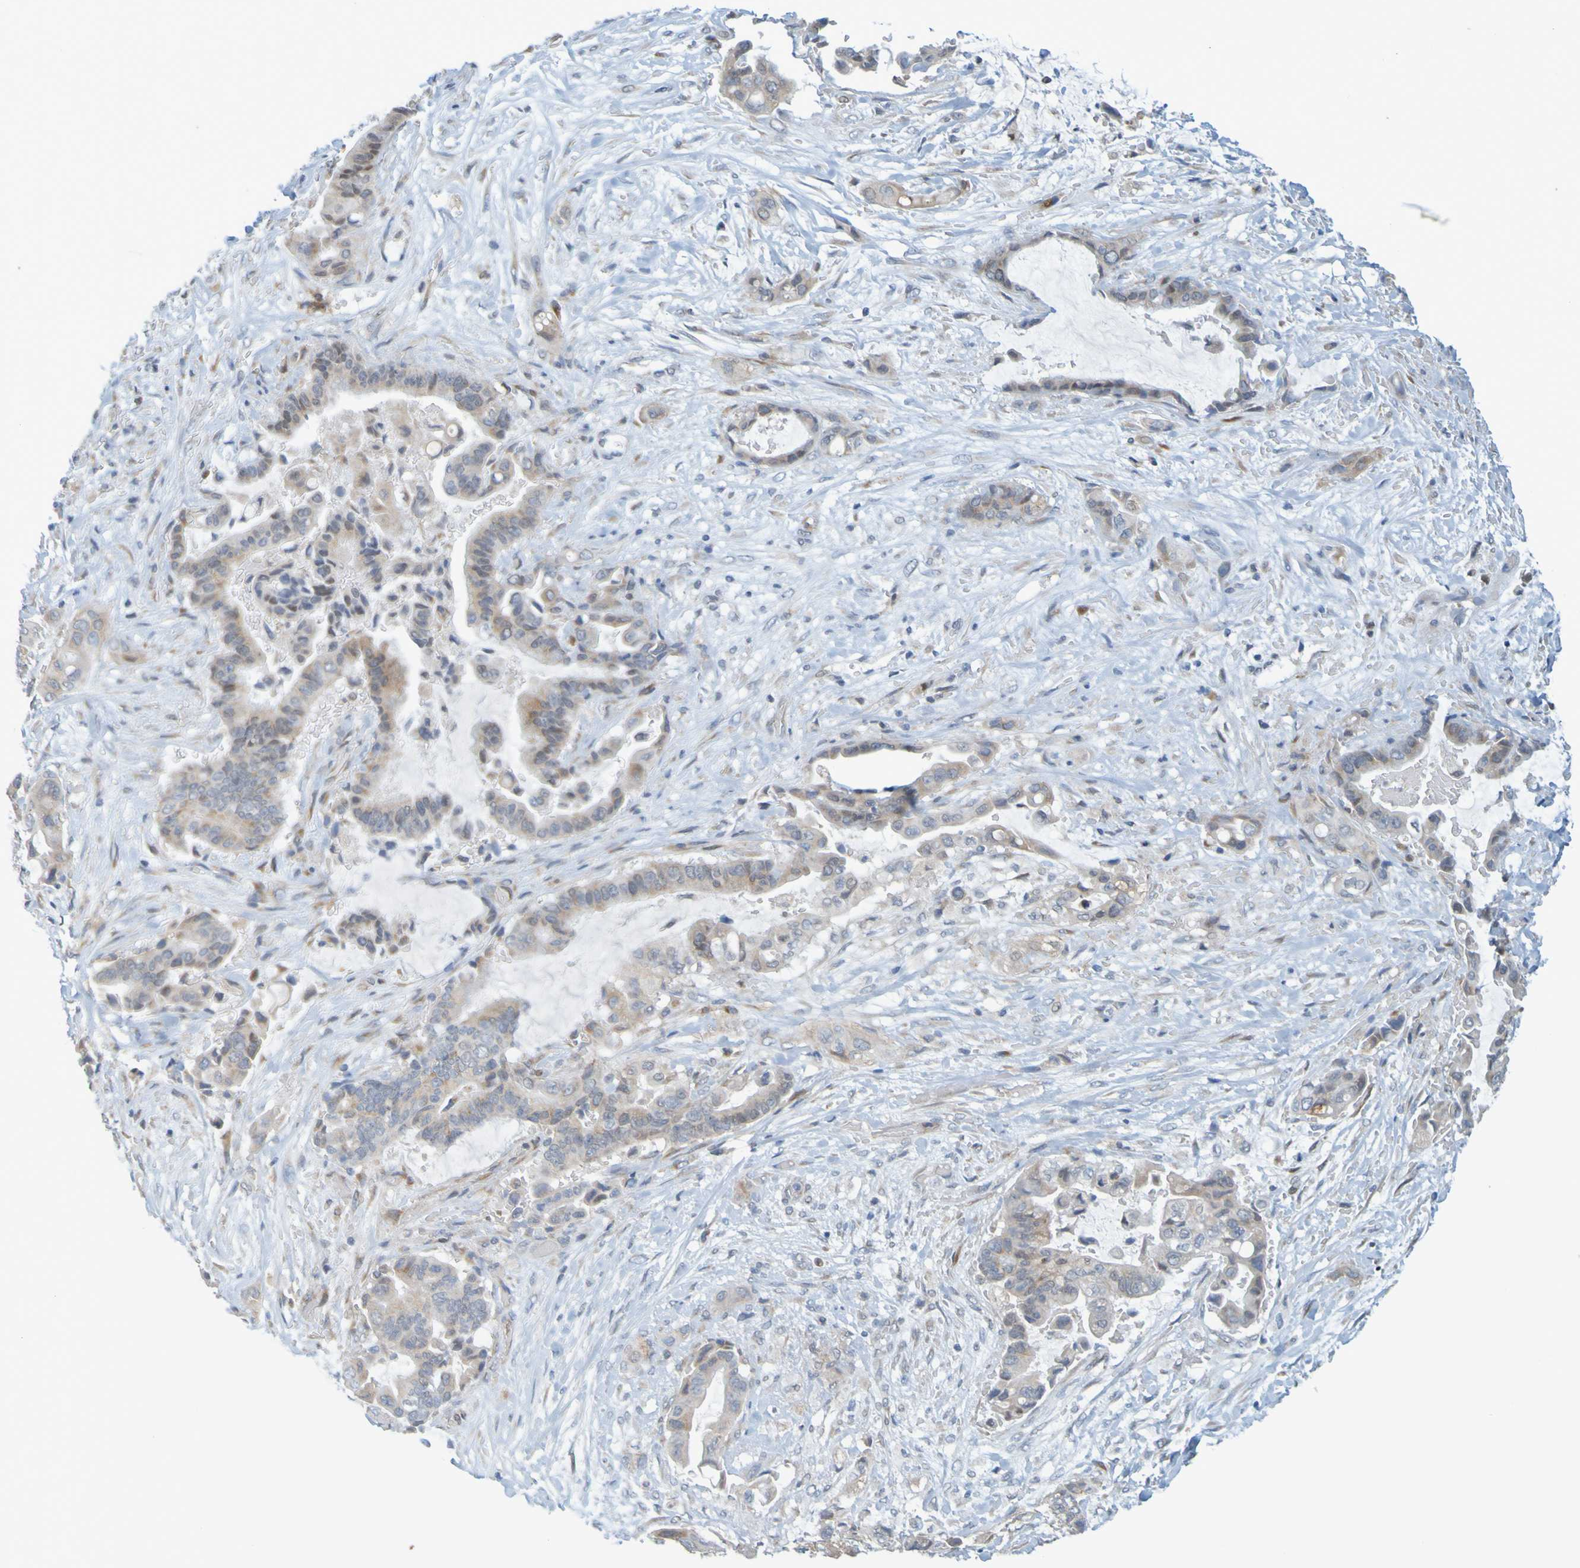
{"staining": {"intensity": "moderate", "quantity": "25%-75%", "location": "cytoplasmic/membranous"}, "tissue": "liver cancer", "cell_type": "Tumor cells", "image_type": "cancer", "snomed": [{"axis": "morphology", "description": "Cholangiocarcinoma"}, {"axis": "topography", "description": "Liver"}], "caption": "IHC staining of liver cancer, which shows medium levels of moderate cytoplasmic/membranous expression in approximately 25%-75% of tumor cells indicating moderate cytoplasmic/membranous protein positivity. The staining was performed using DAB (3,3'-diaminobenzidine) (brown) for protein detection and nuclei were counterstained in hematoxylin (blue).", "gene": "MOGS", "patient": {"sex": "female", "age": 61}}